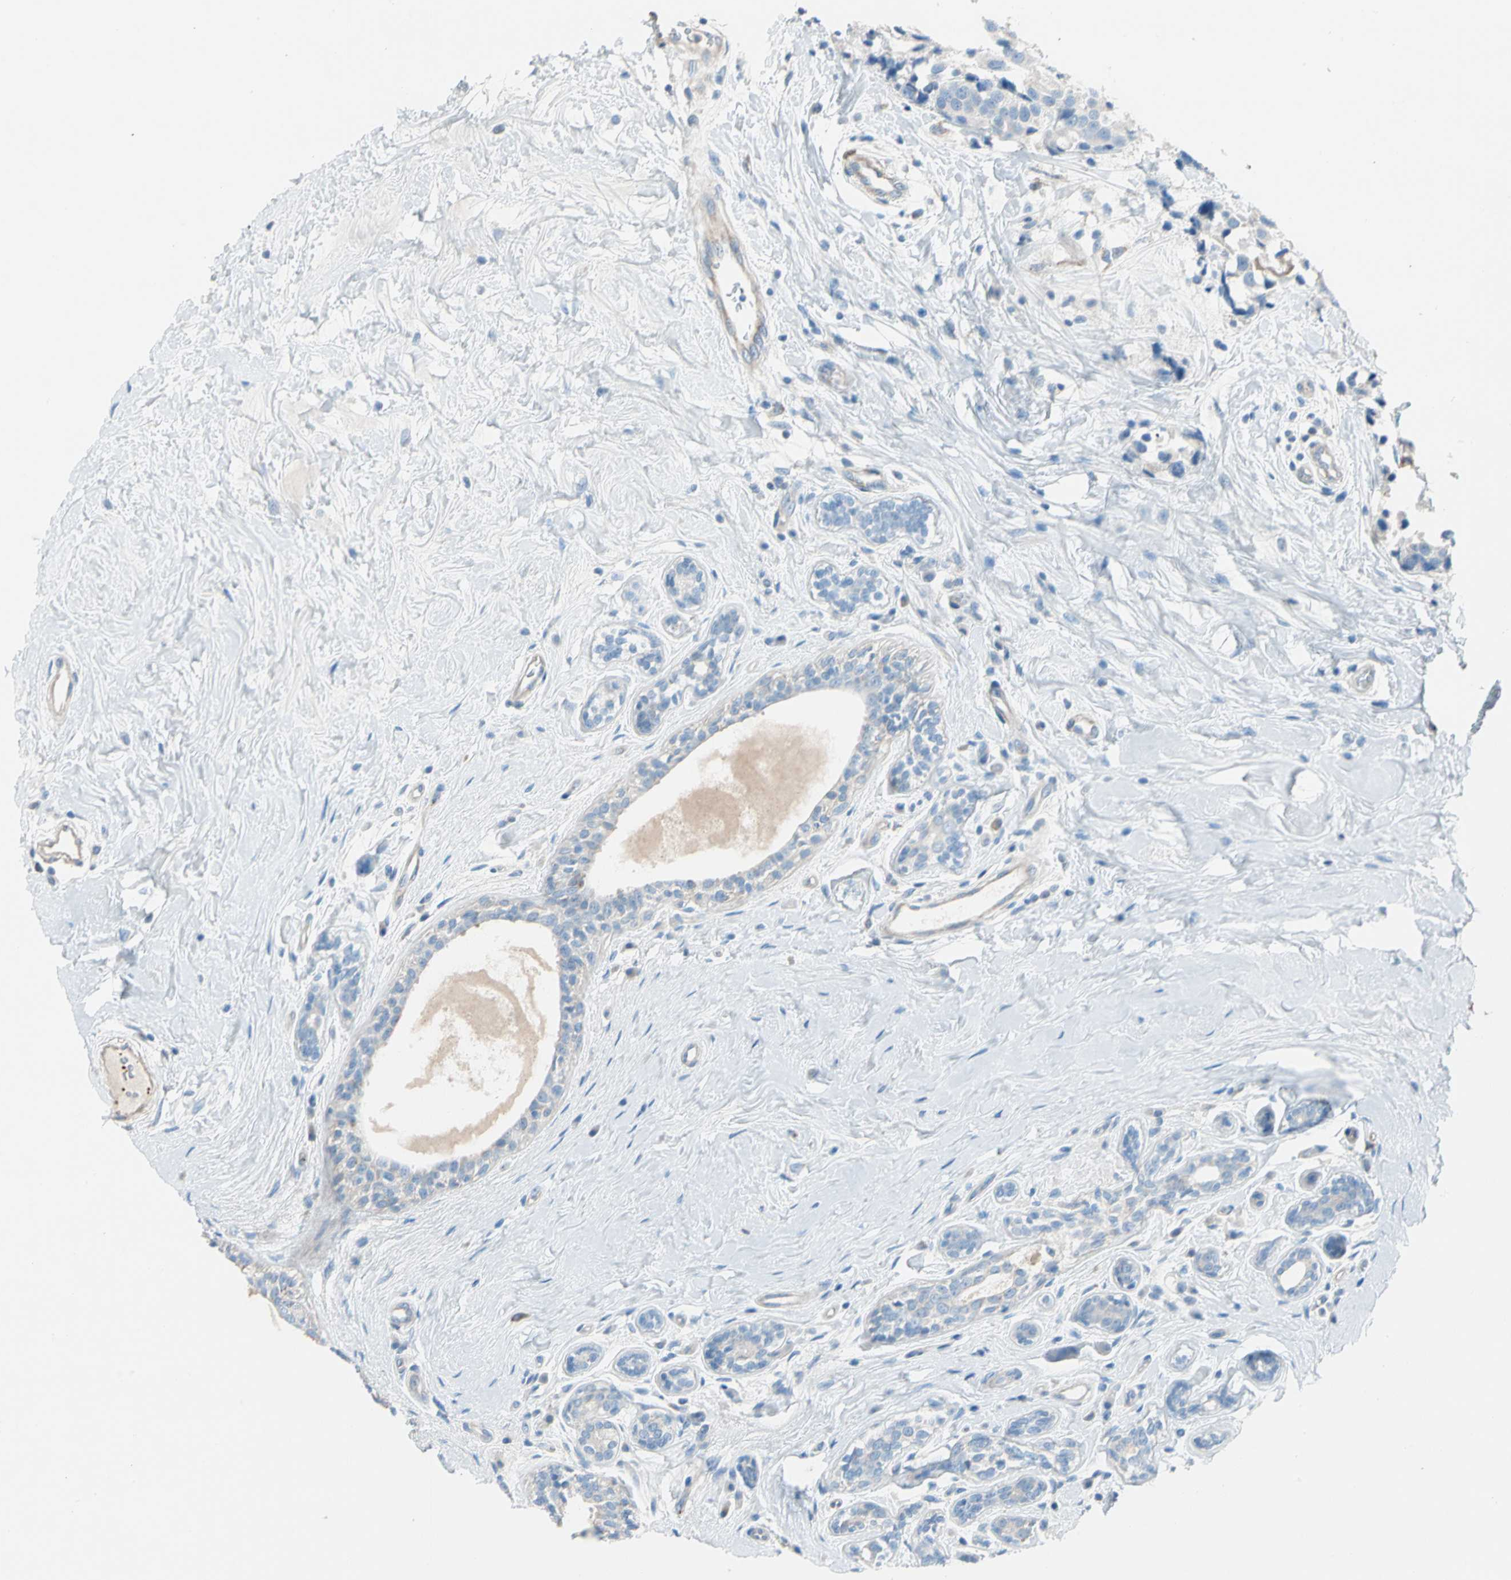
{"staining": {"intensity": "weak", "quantity": ">75%", "location": "cytoplasmic/membranous"}, "tissue": "breast cancer", "cell_type": "Tumor cells", "image_type": "cancer", "snomed": [{"axis": "morphology", "description": "Normal tissue, NOS"}, {"axis": "morphology", "description": "Duct carcinoma"}, {"axis": "topography", "description": "Breast"}], "caption": "A brown stain shows weak cytoplasmic/membranous staining of a protein in human breast cancer tumor cells.", "gene": "LY6G6F", "patient": {"sex": "female", "age": 39}}